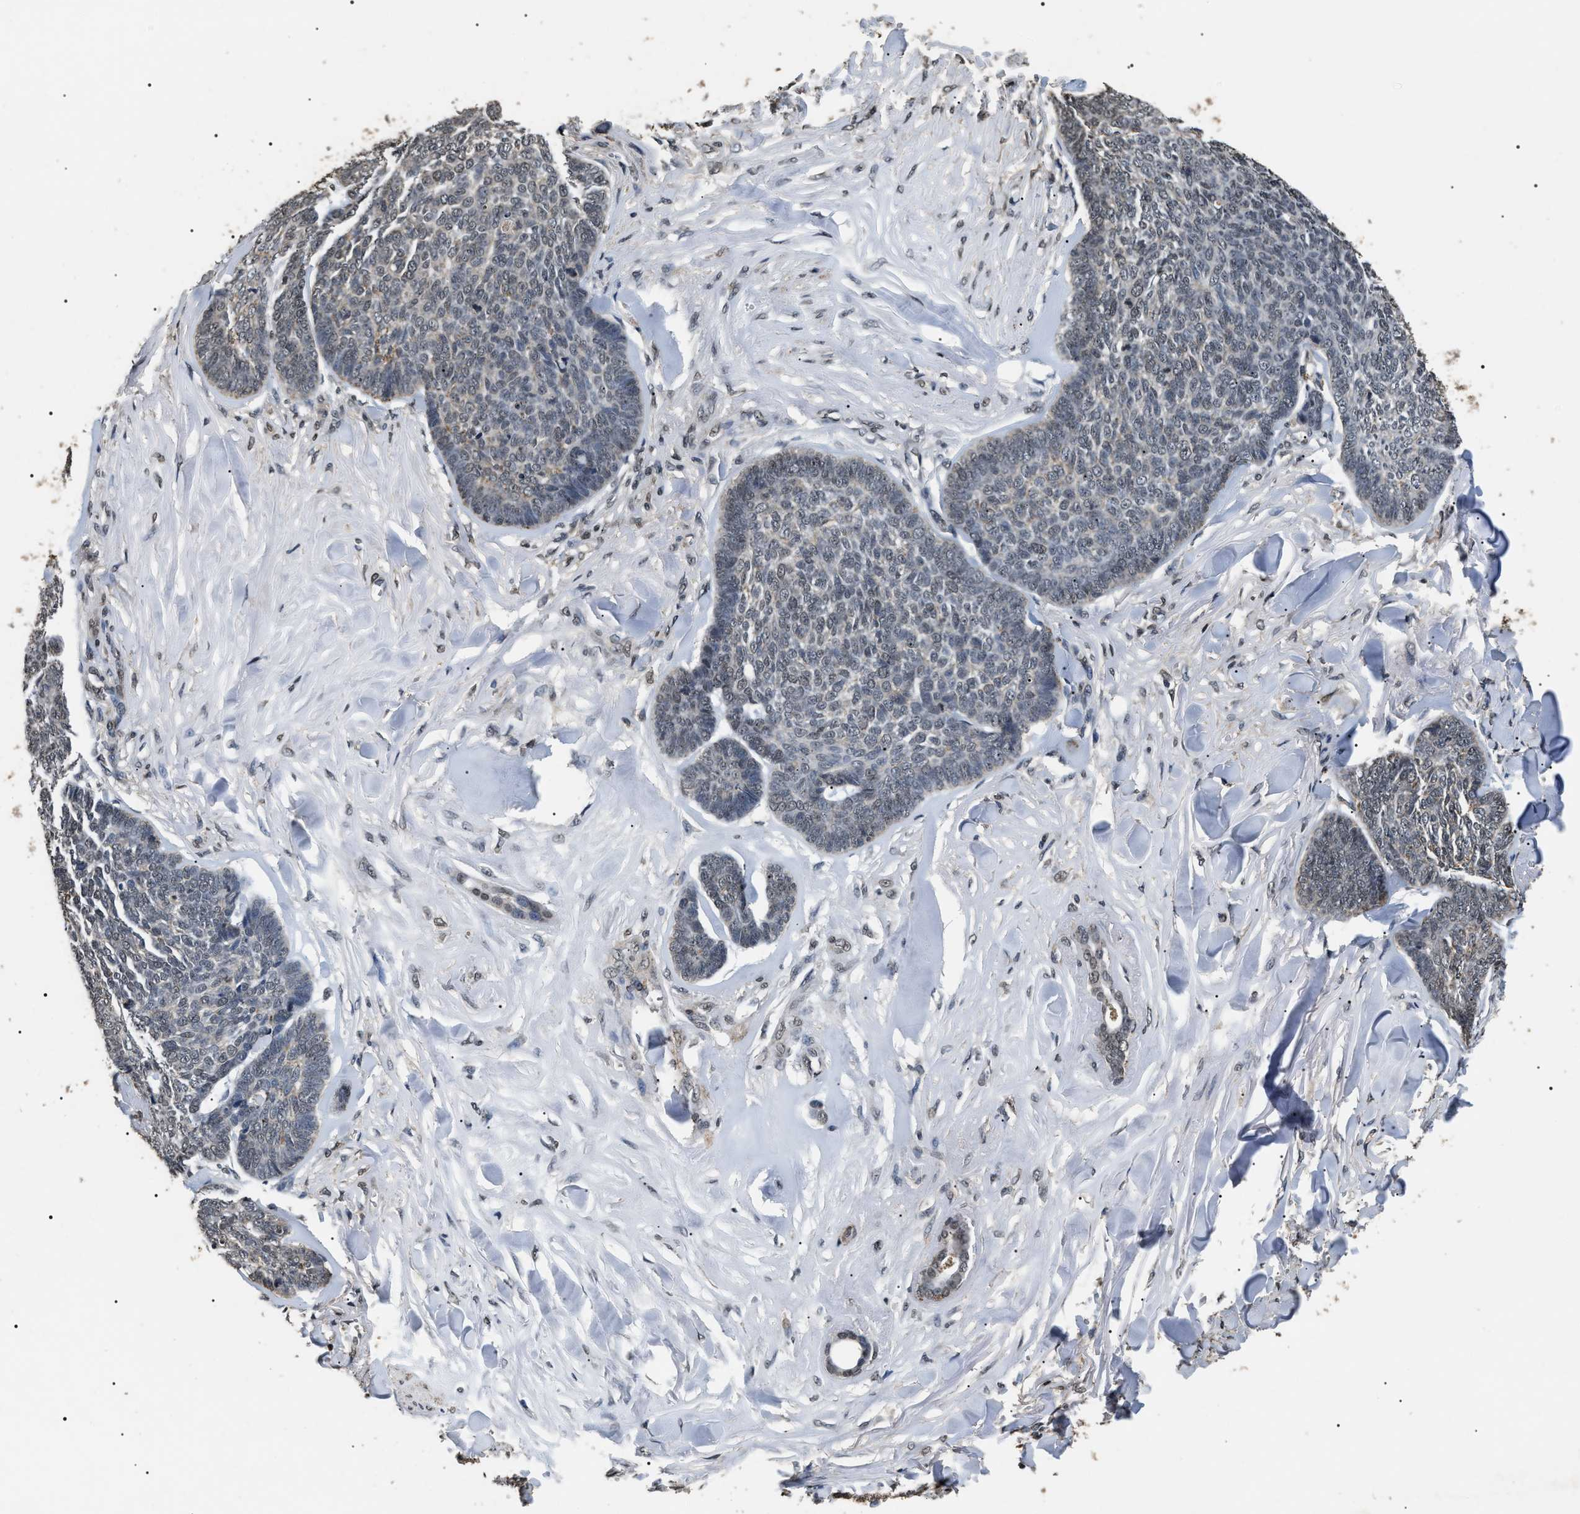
{"staining": {"intensity": "weak", "quantity": "<25%", "location": "nuclear"}, "tissue": "skin cancer", "cell_type": "Tumor cells", "image_type": "cancer", "snomed": [{"axis": "morphology", "description": "Basal cell carcinoma"}, {"axis": "topography", "description": "Skin"}], "caption": "There is no significant expression in tumor cells of basal cell carcinoma (skin).", "gene": "ANP32E", "patient": {"sex": "male", "age": 84}}